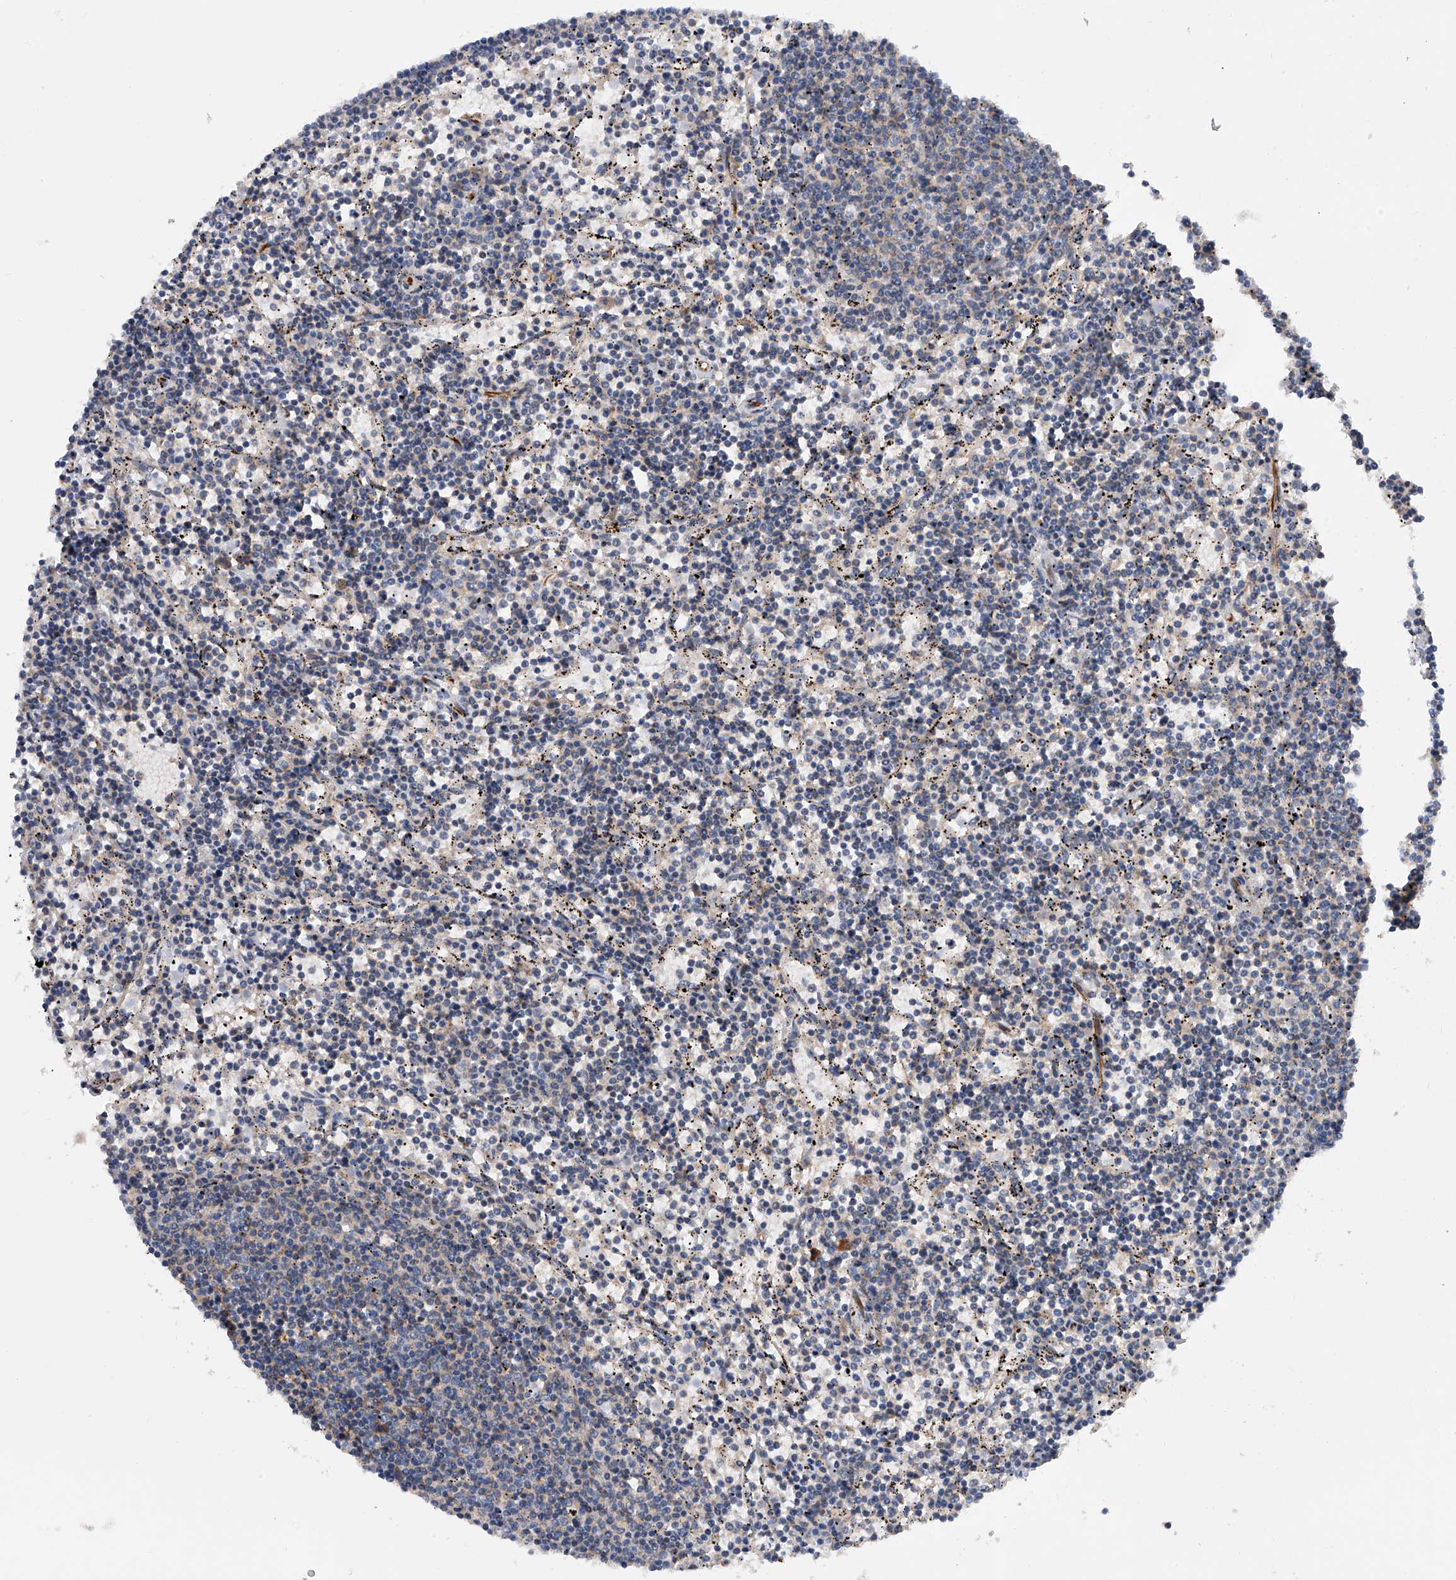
{"staining": {"intensity": "weak", "quantity": "<25%", "location": "cytoplasmic/membranous"}, "tissue": "lymphoma", "cell_type": "Tumor cells", "image_type": "cancer", "snomed": [{"axis": "morphology", "description": "Malignant lymphoma, non-Hodgkin's type, Low grade"}, {"axis": "topography", "description": "Spleen"}], "caption": "Lymphoma stained for a protein using IHC demonstrates no staining tumor cells.", "gene": "MLYCD", "patient": {"sex": "female", "age": 50}}